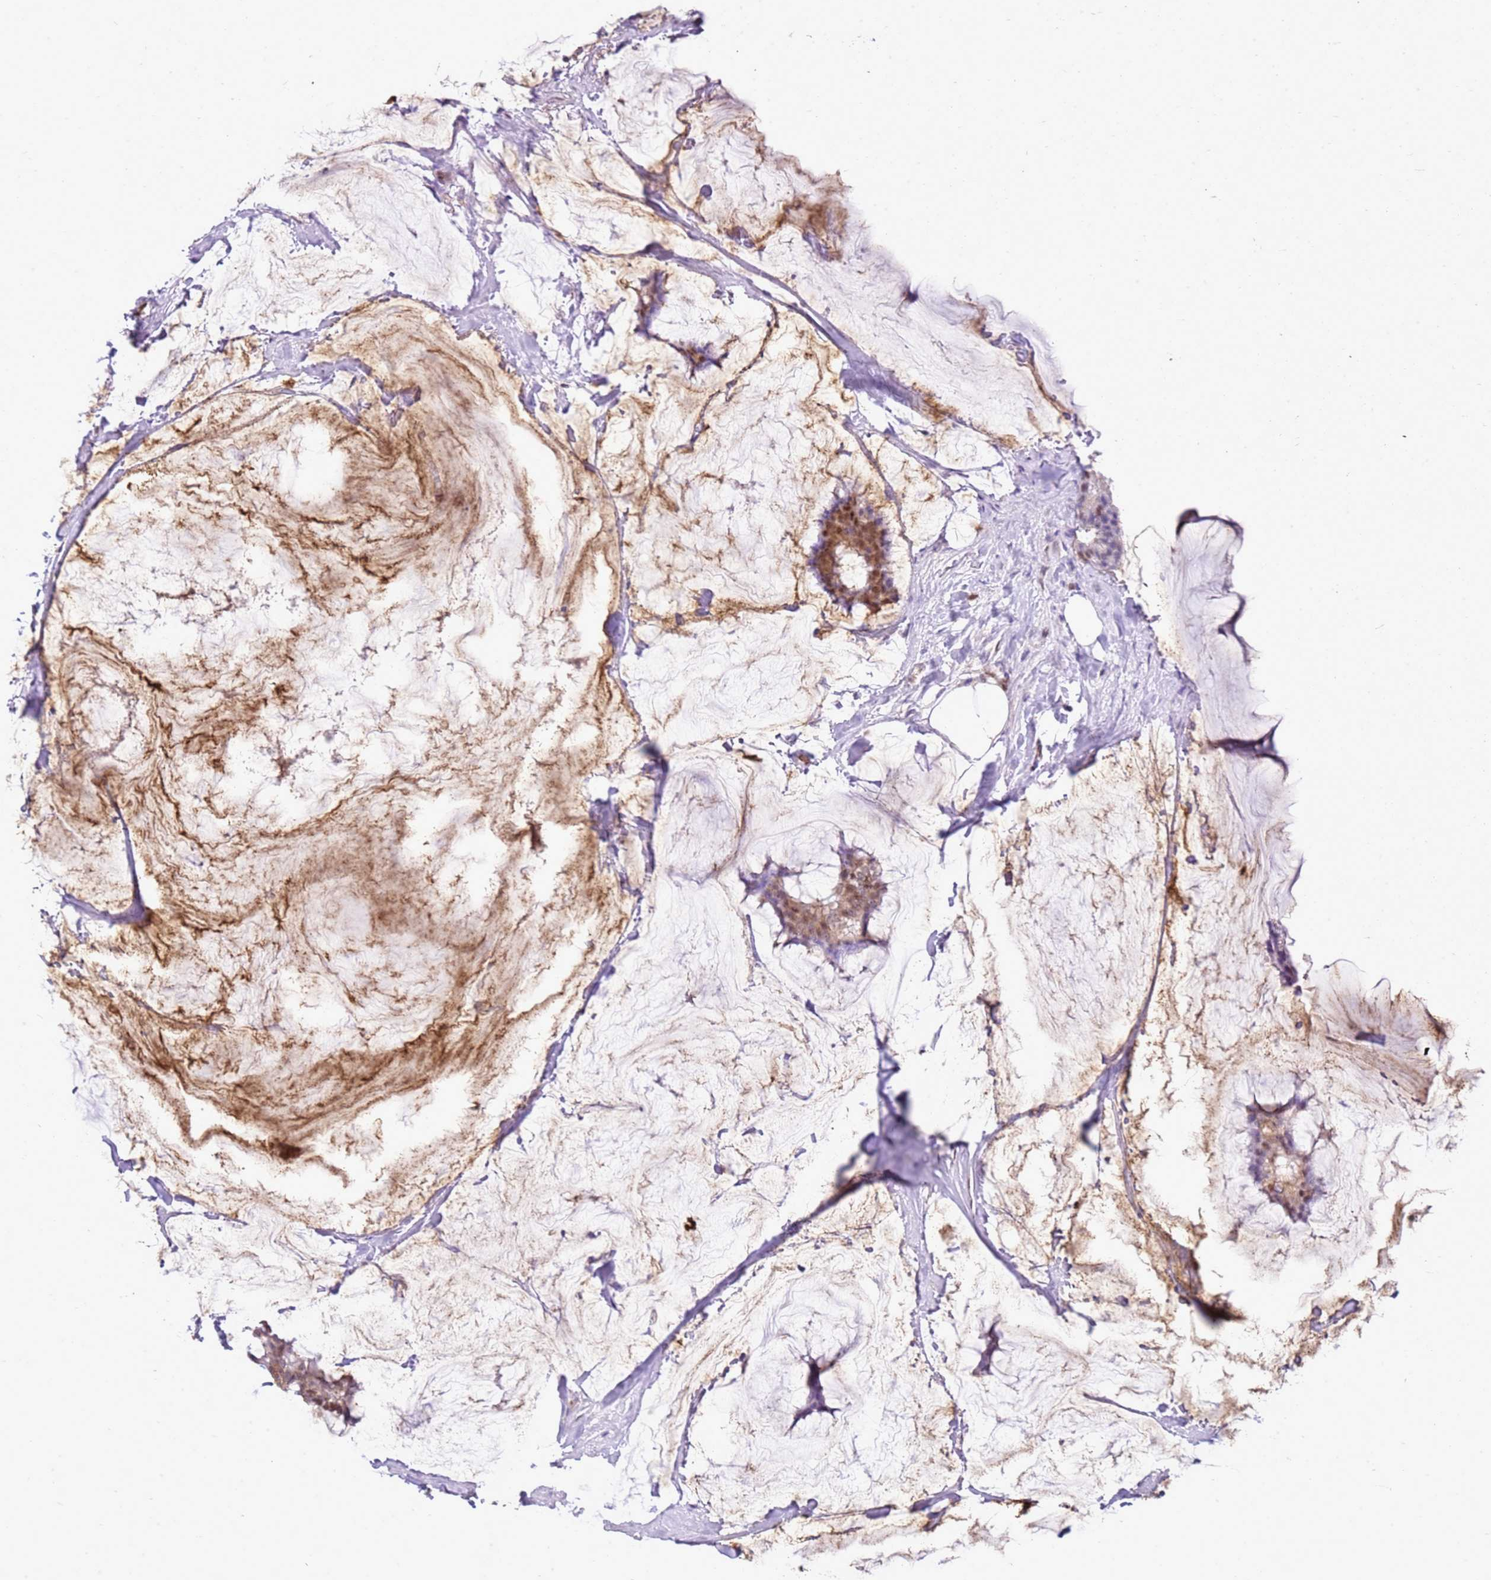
{"staining": {"intensity": "moderate", "quantity": ">75%", "location": "cytoplasmic/membranous,nuclear"}, "tissue": "breast cancer", "cell_type": "Tumor cells", "image_type": "cancer", "snomed": [{"axis": "morphology", "description": "Duct carcinoma"}, {"axis": "topography", "description": "Breast"}], "caption": "Approximately >75% of tumor cells in breast infiltrating ductal carcinoma reveal moderate cytoplasmic/membranous and nuclear protein staining as visualized by brown immunohistochemical staining.", "gene": "YWHAE", "patient": {"sex": "female", "age": 93}}